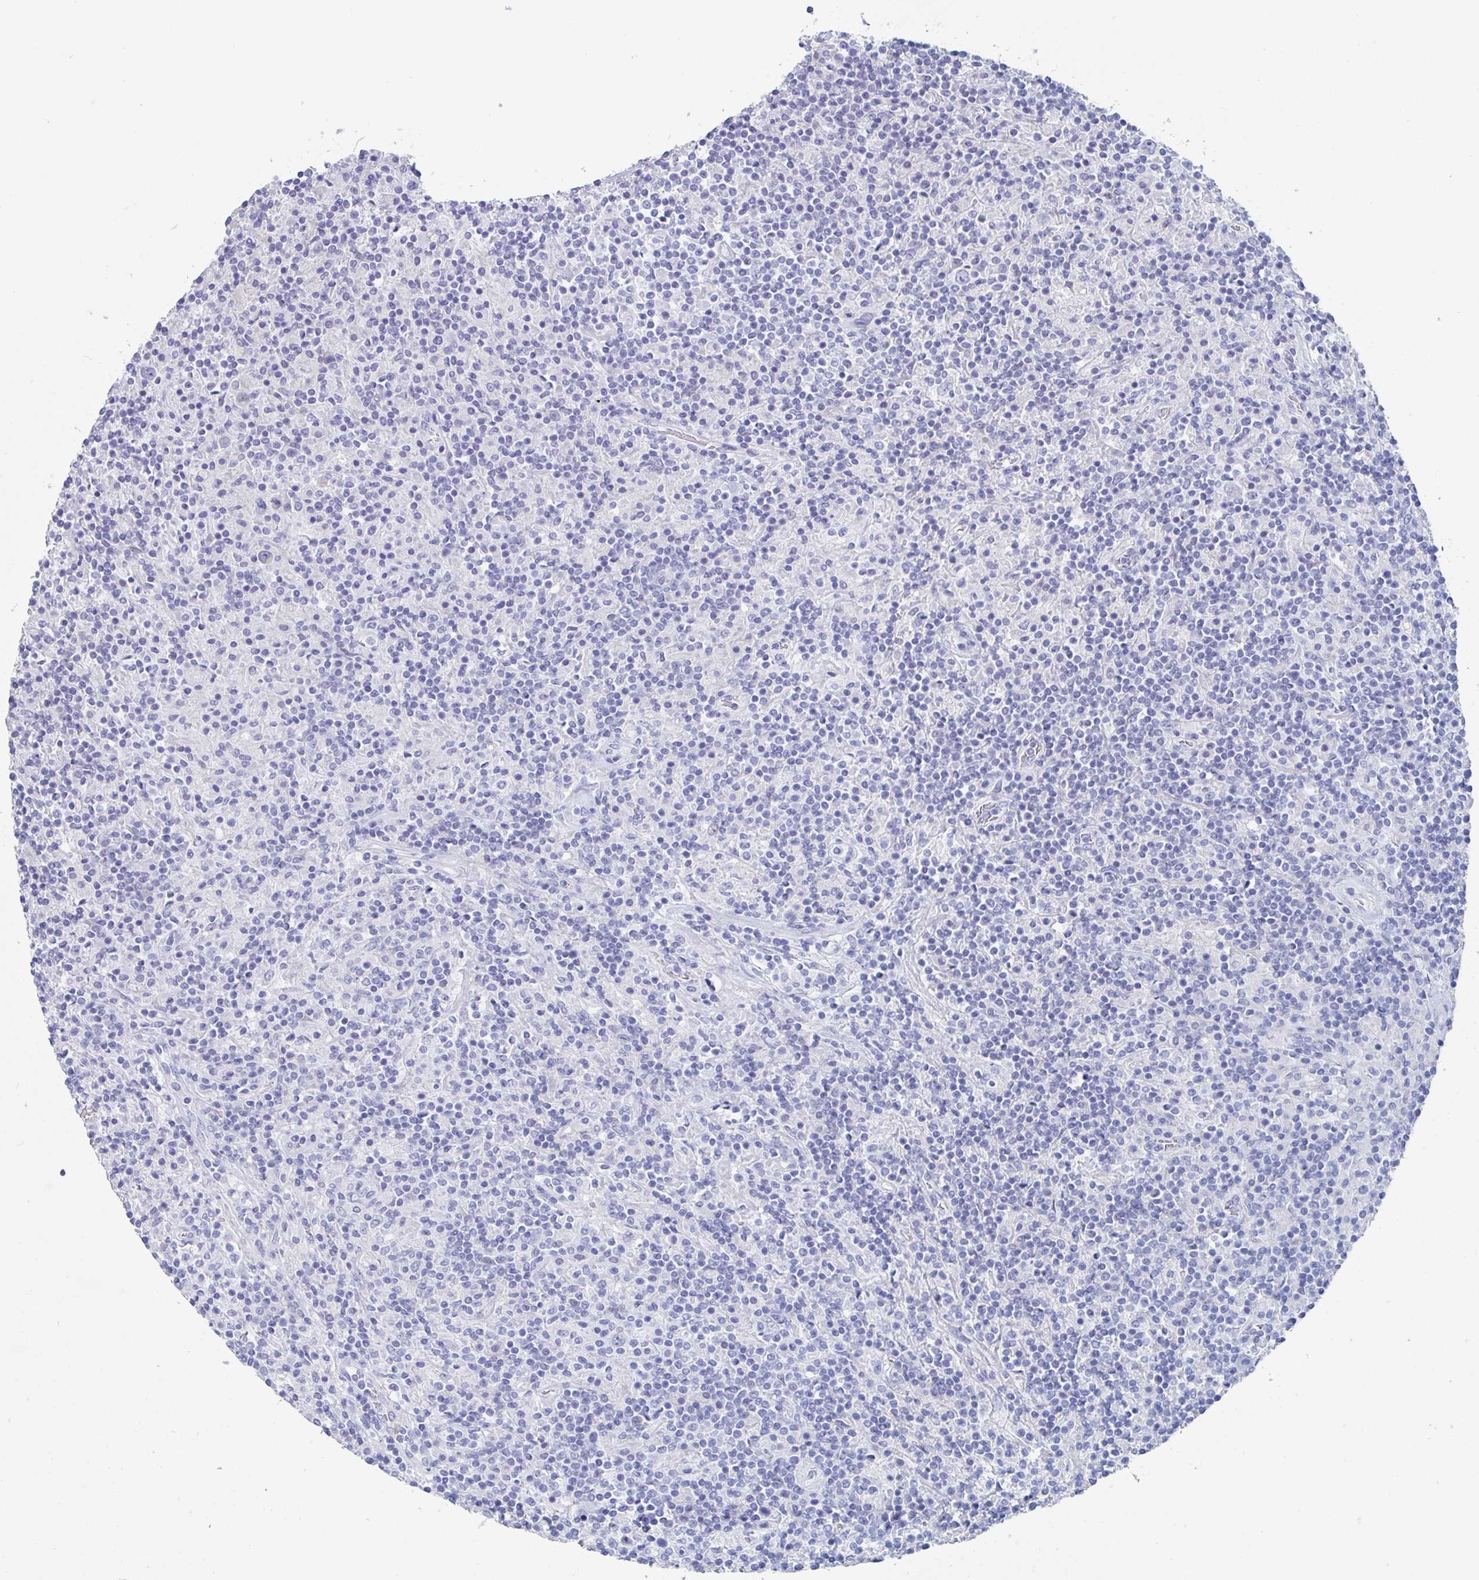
{"staining": {"intensity": "negative", "quantity": "none", "location": "none"}, "tissue": "lymphoma", "cell_type": "Tumor cells", "image_type": "cancer", "snomed": [{"axis": "morphology", "description": "Hodgkin's disease, NOS"}, {"axis": "topography", "description": "Lymph node"}], "caption": "This image is of Hodgkin's disease stained with immunohistochemistry (IHC) to label a protein in brown with the nuclei are counter-stained blue. There is no expression in tumor cells.", "gene": "NT5C3B", "patient": {"sex": "male", "age": 70}}